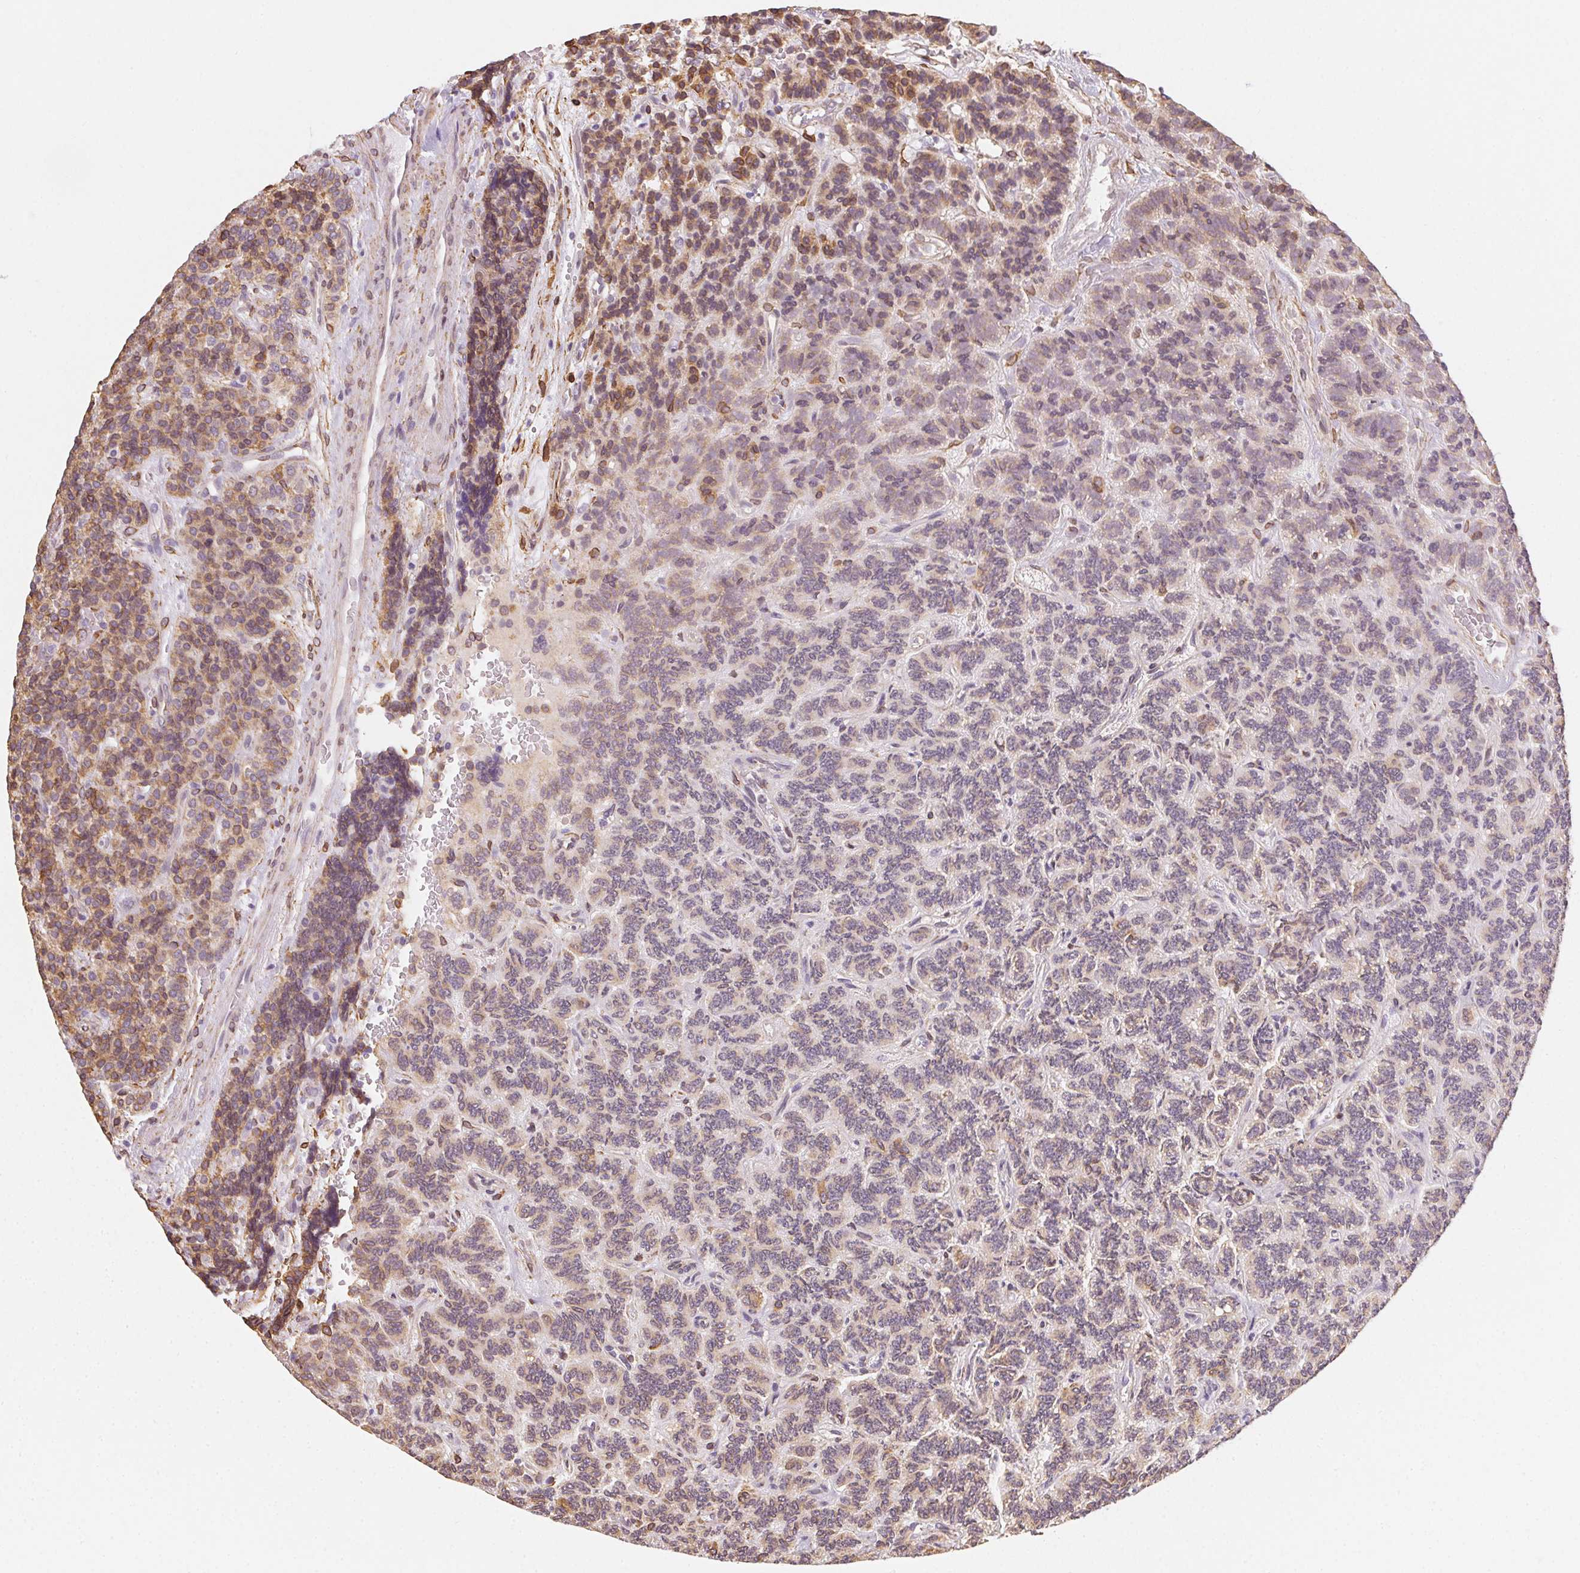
{"staining": {"intensity": "moderate", "quantity": "25%-75%", "location": "cytoplasmic/membranous"}, "tissue": "carcinoid", "cell_type": "Tumor cells", "image_type": "cancer", "snomed": [{"axis": "morphology", "description": "Carcinoid, malignant, NOS"}, {"axis": "topography", "description": "Pancreas"}], "caption": "A brown stain shows moderate cytoplasmic/membranous positivity of a protein in carcinoid (malignant) tumor cells.", "gene": "RSBN1", "patient": {"sex": "male", "age": 36}}